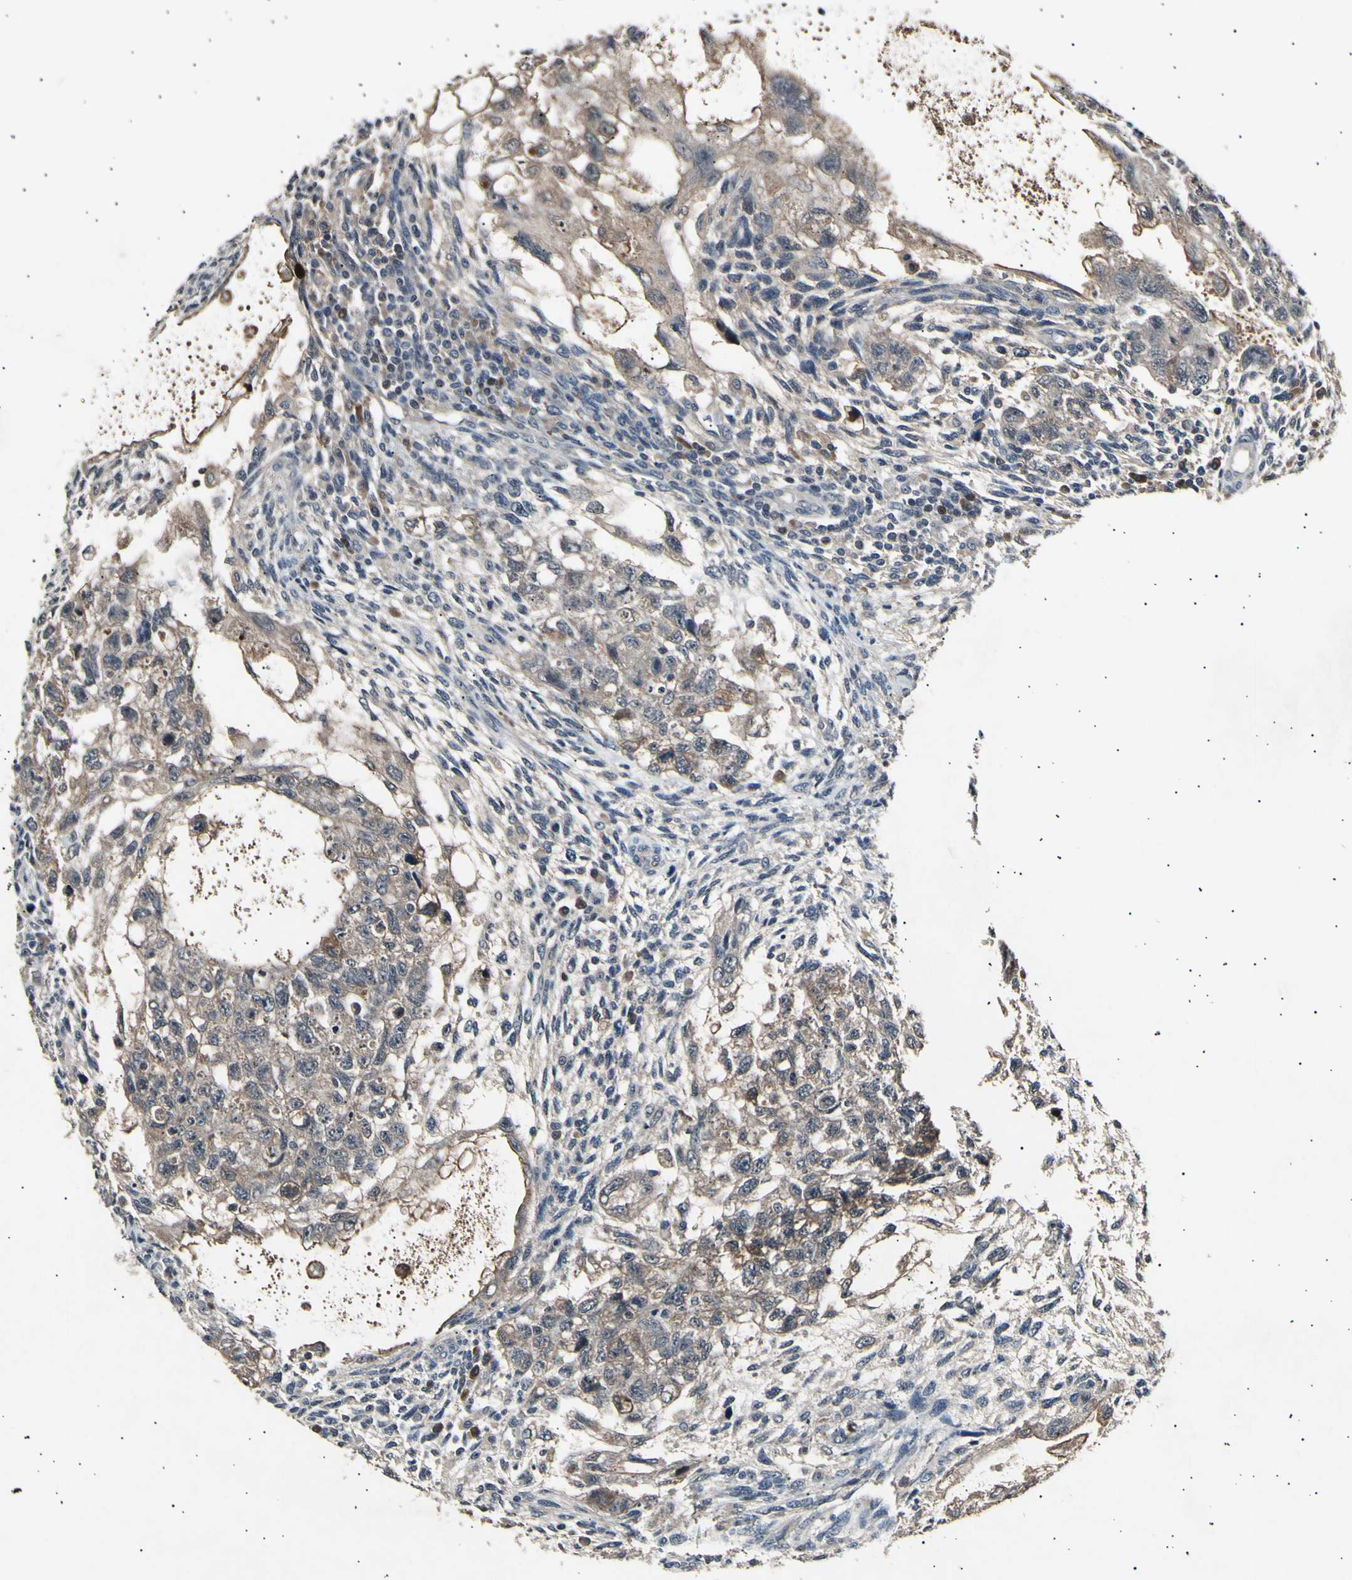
{"staining": {"intensity": "weak", "quantity": ">75%", "location": "cytoplasmic/membranous"}, "tissue": "testis cancer", "cell_type": "Tumor cells", "image_type": "cancer", "snomed": [{"axis": "morphology", "description": "Normal tissue, NOS"}, {"axis": "morphology", "description": "Carcinoma, Embryonal, NOS"}, {"axis": "topography", "description": "Testis"}], "caption": "High-magnification brightfield microscopy of embryonal carcinoma (testis) stained with DAB (brown) and counterstained with hematoxylin (blue). tumor cells exhibit weak cytoplasmic/membranous positivity is identified in about>75% of cells.", "gene": "ADCY3", "patient": {"sex": "male", "age": 36}}